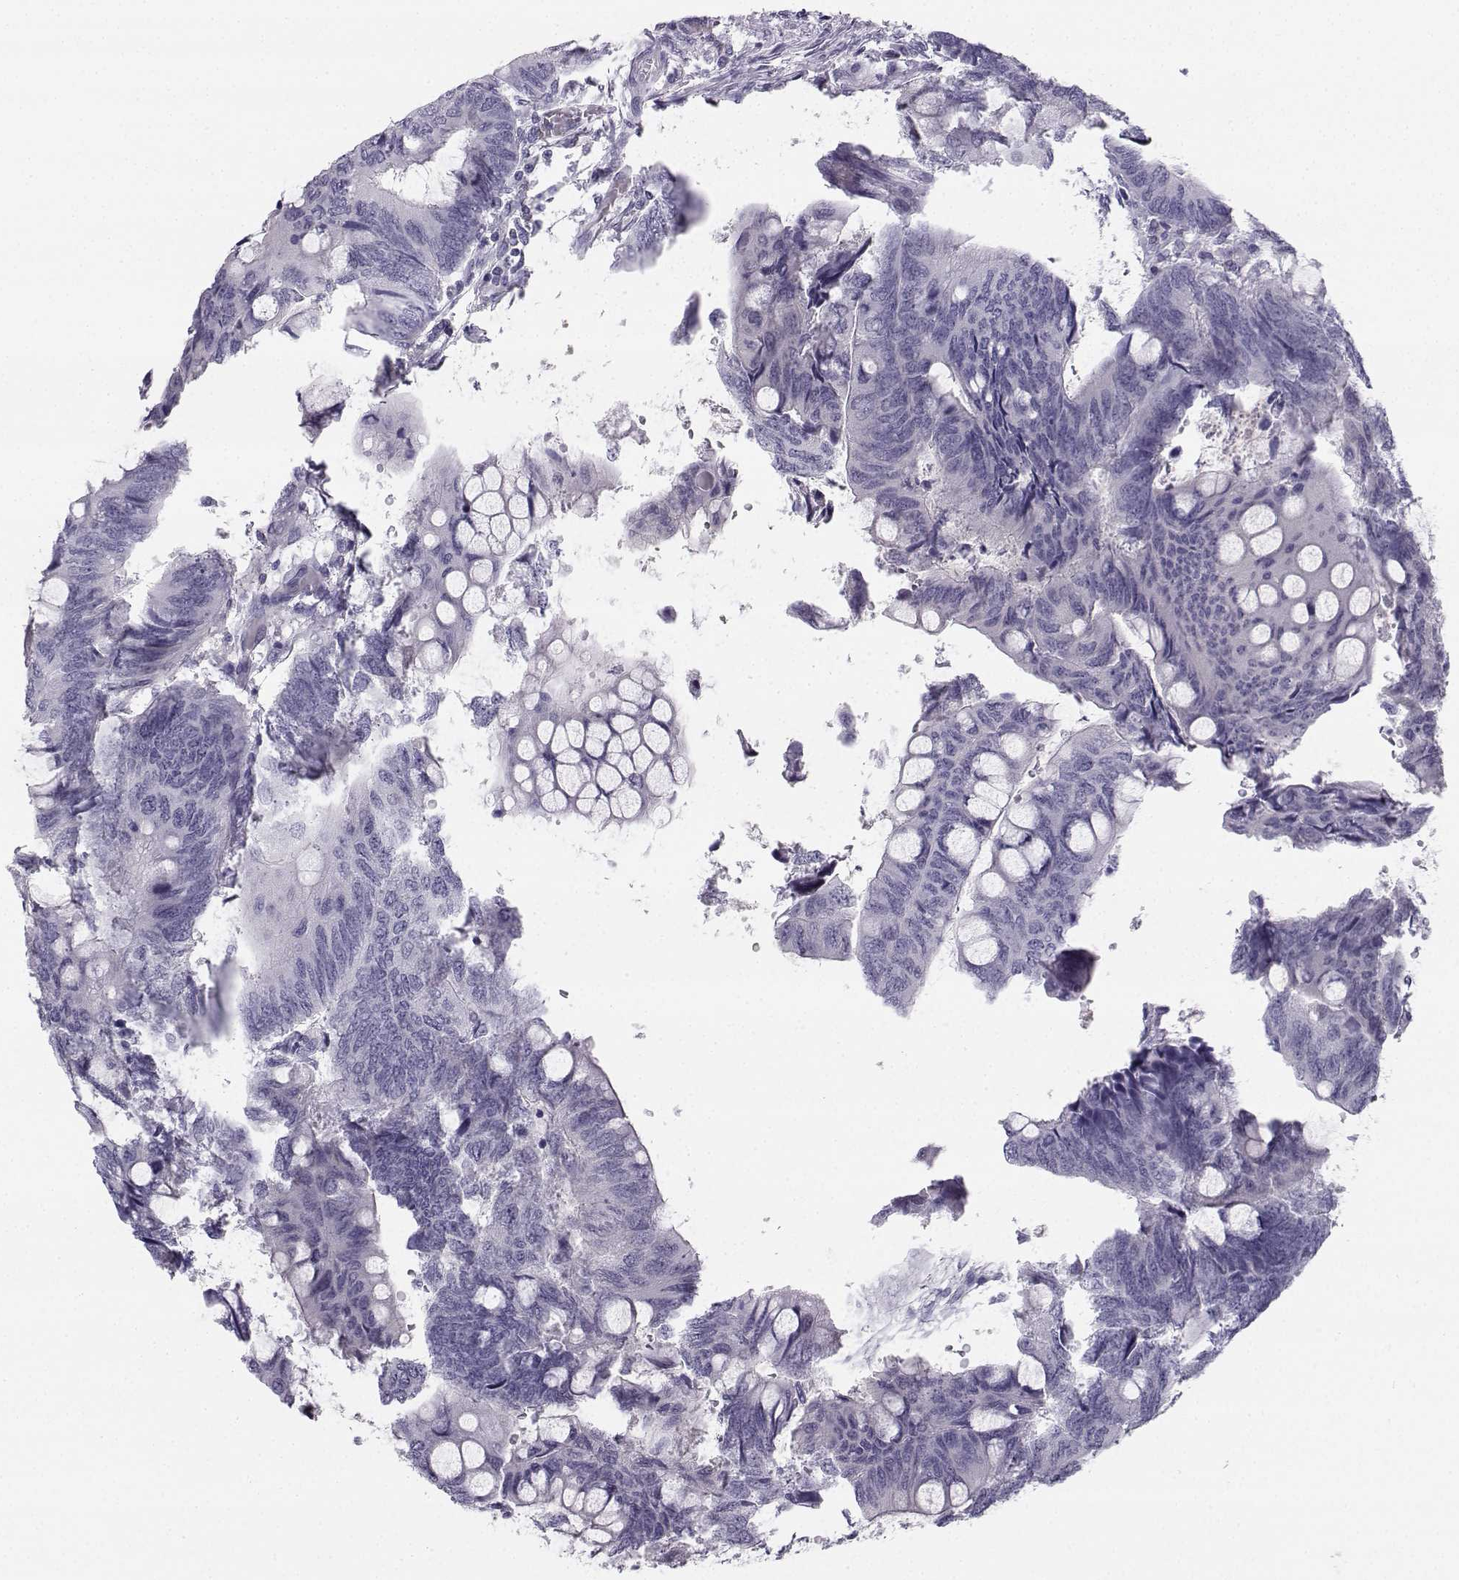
{"staining": {"intensity": "negative", "quantity": "none", "location": "none"}, "tissue": "colorectal cancer", "cell_type": "Tumor cells", "image_type": "cancer", "snomed": [{"axis": "morphology", "description": "Normal tissue, NOS"}, {"axis": "morphology", "description": "Adenocarcinoma, NOS"}, {"axis": "topography", "description": "Rectum"}], "caption": "Immunohistochemistry (IHC) image of neoplastic tissue: colorectal cancer stained with DAB reveals no significant protein expression in tumor cells.", "gene": "SYCE1", "patient": {"sex": "male", "age": 92}}